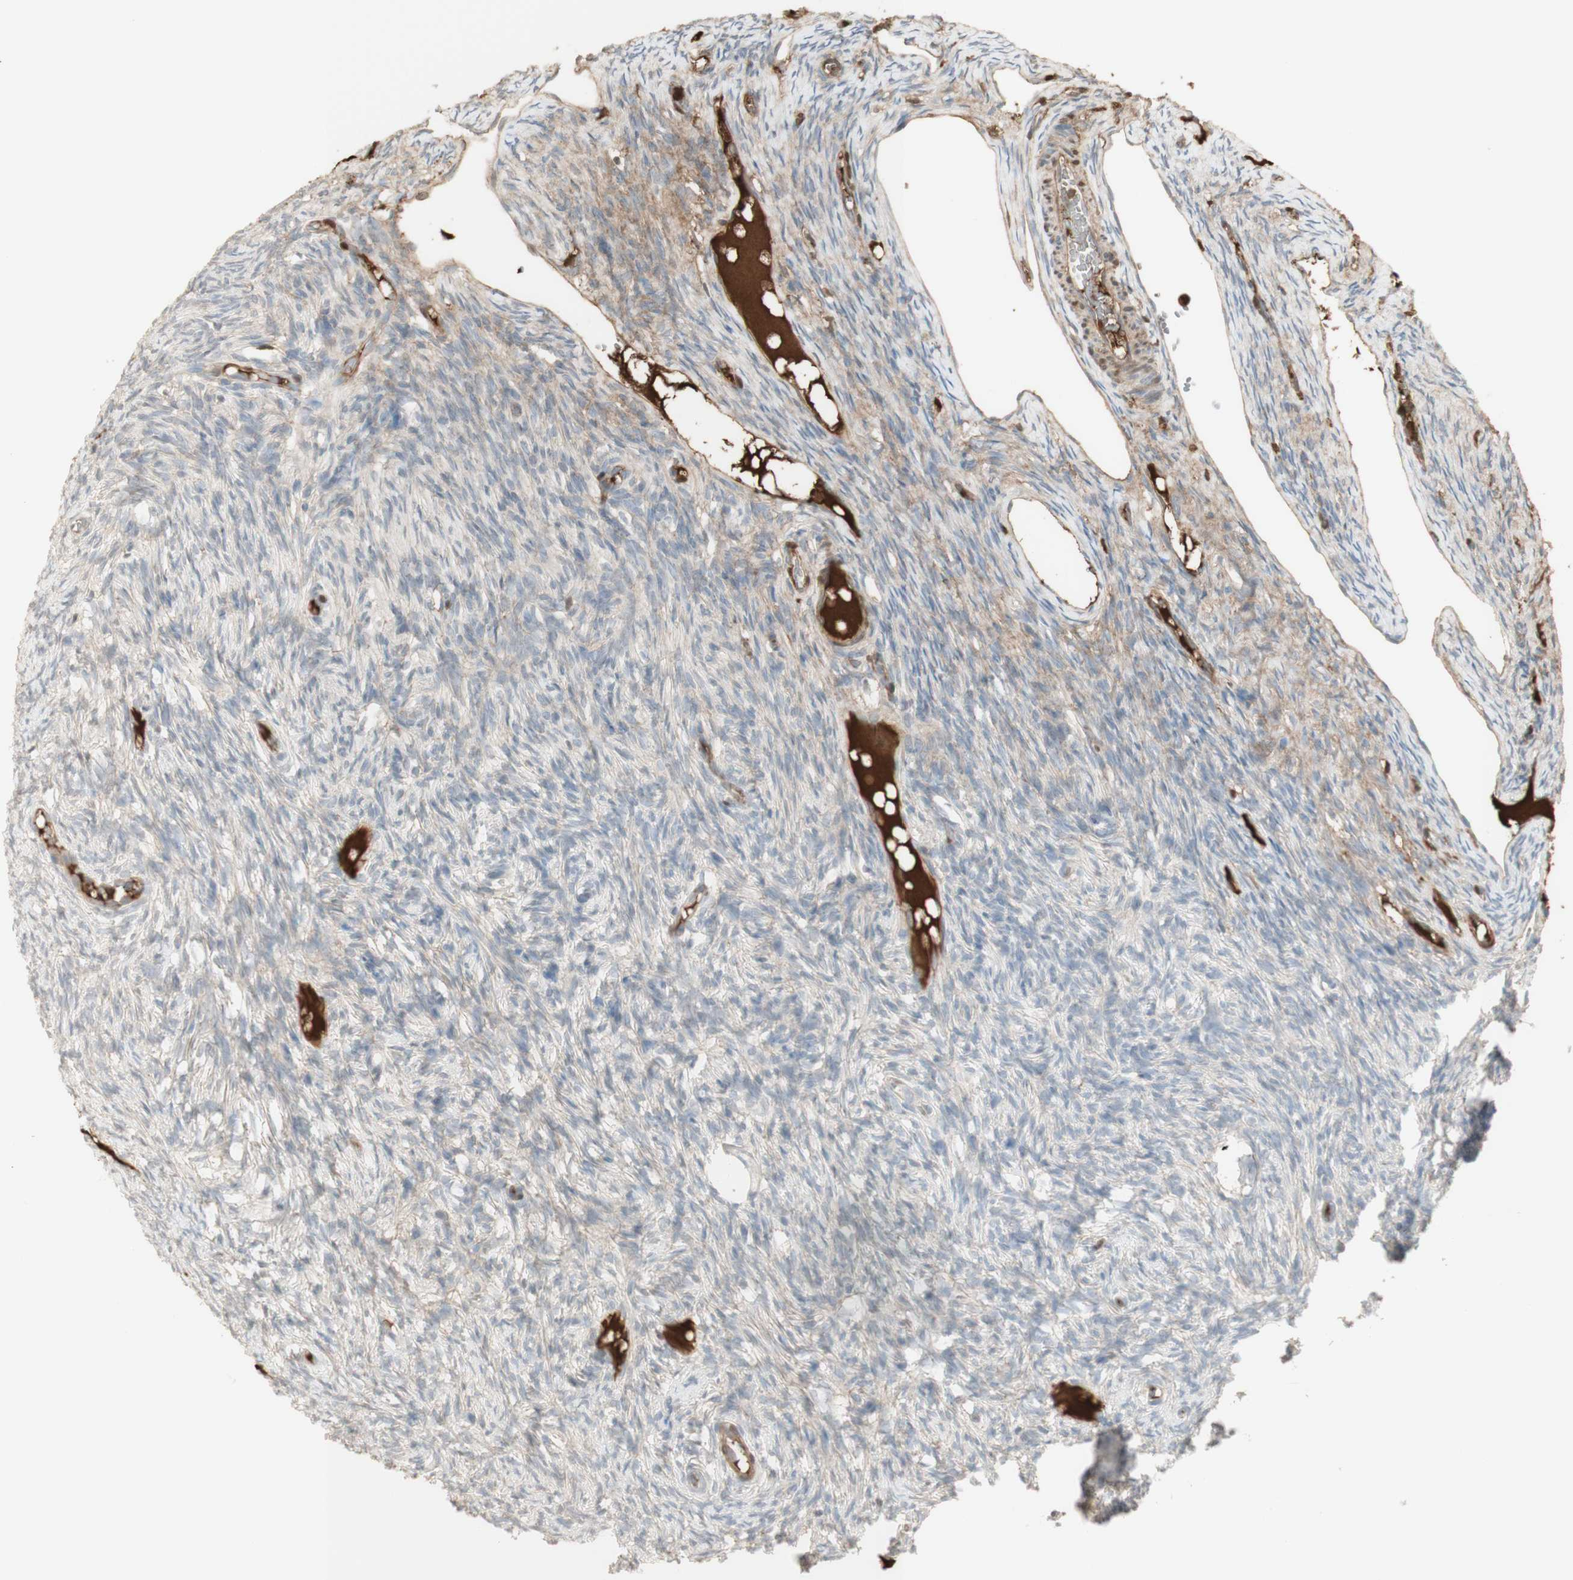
{"staining": {"intensity": "weak", "quantity": "<25%", "location": "cytoplasmic/membranous"}, "tissue": "ovary", "cell_type": "Ovarian stroma cells", "image_type": "normal", "snomed": [{"axis": "morphology", "description": "Normal tissue, NOS"}, {"axis": "topography", "description": "Ovary"}], "caption": "Ovarian stroma cells show no significant positivity in benign ovary. (DAB (3,3'-diaminobenzidine) IHC with hematoxylin counter stain).", "gene": "NID1", "patient": {"sex": "female", "age": 33}}